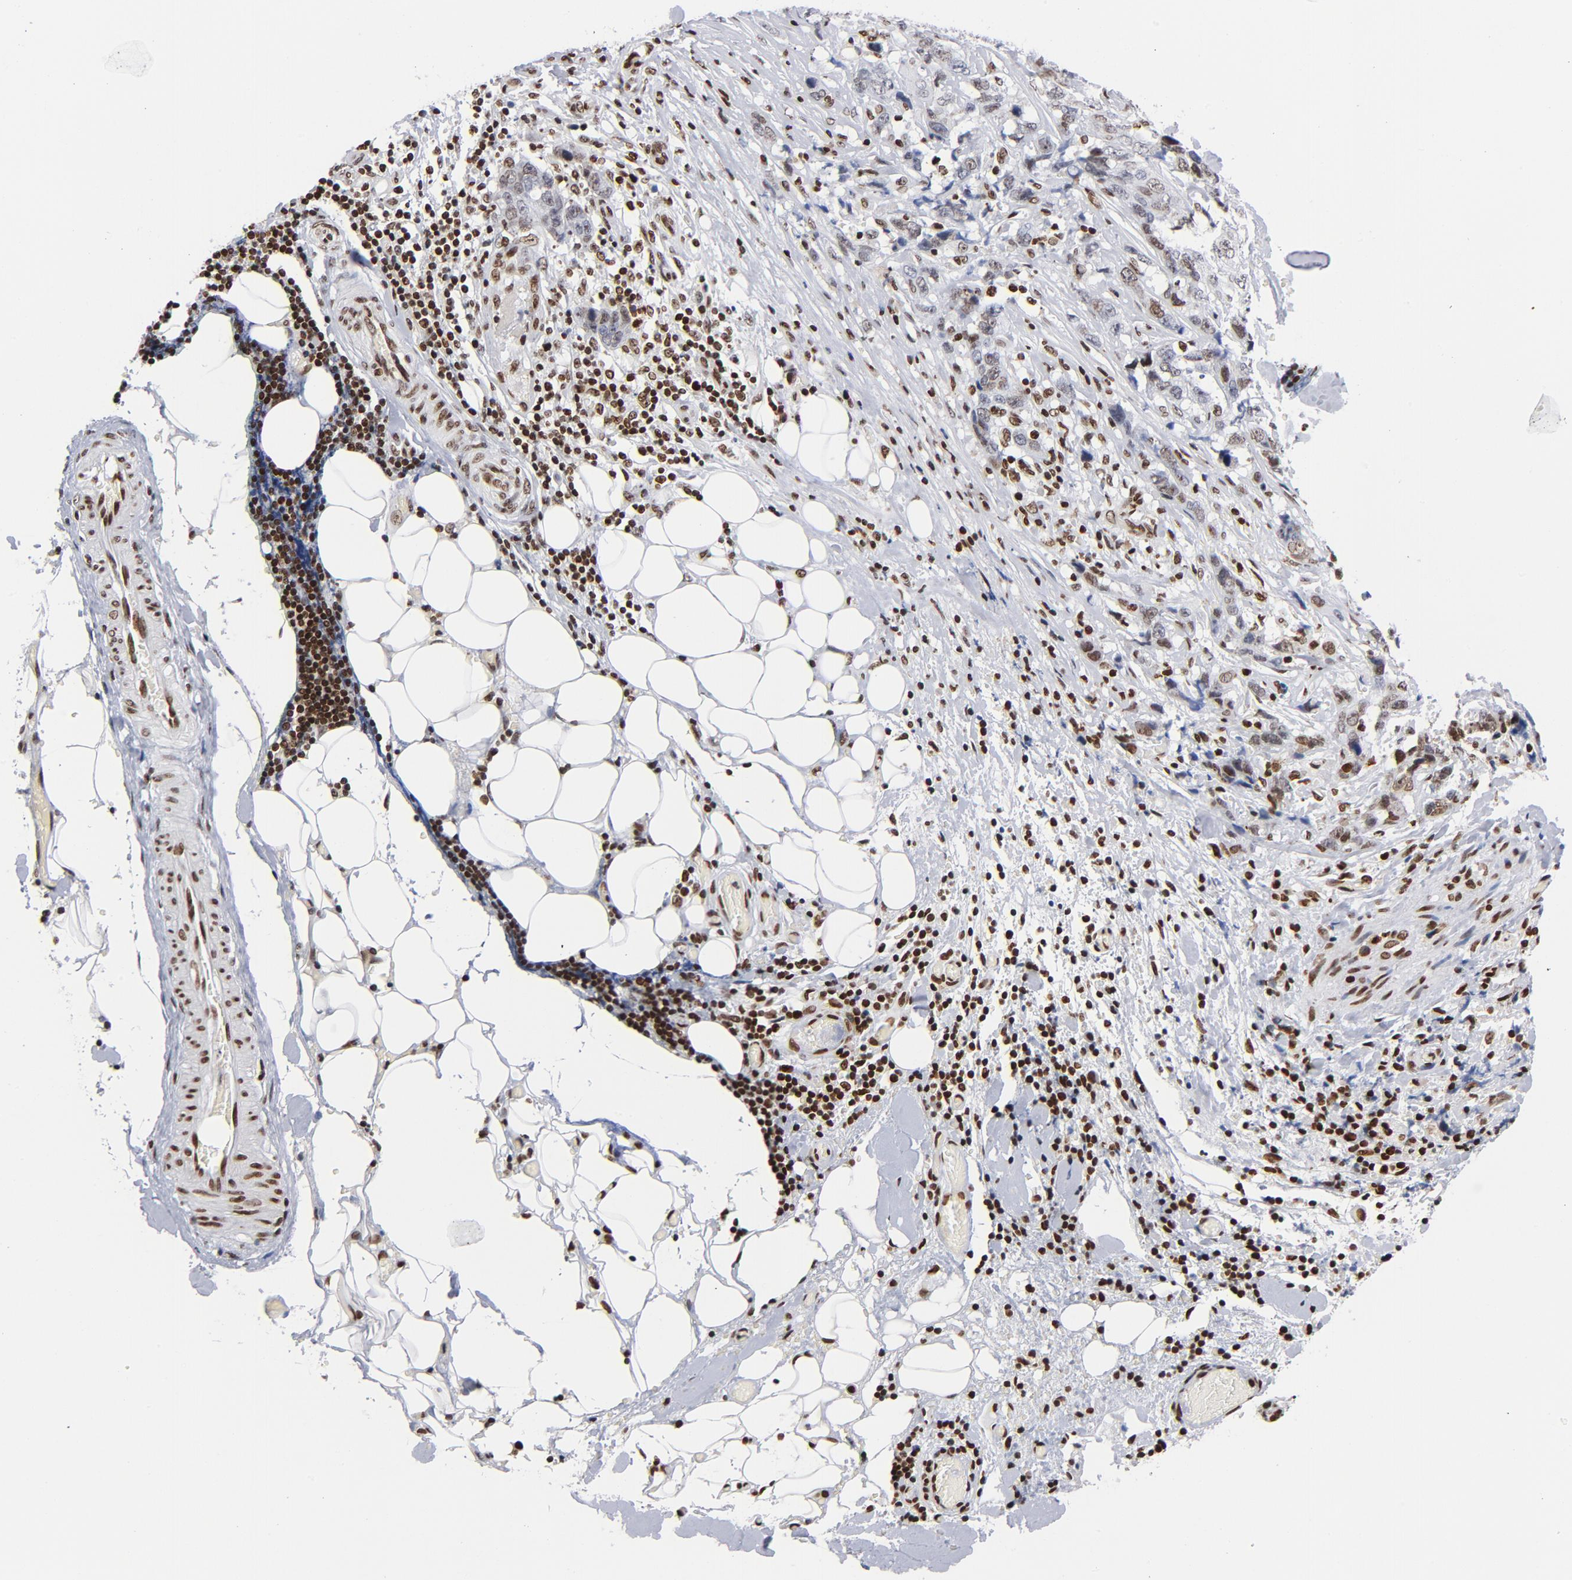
{"staining": {"intensity": "moderate", "quantity": ">75%", "location": "cytoplasmic/membranous,nuclear"}, "tissue": "stomach cancer", "cell_type": "Tumor cells", "image_type": "cancer", "snomed": [{"axis": "morphology", "description": "Adenocarcinoma, NOS"}, {"axis": "topography", "description": "Stomach"}], "caption": "Human stomach cancer (adenocarcinoma) stained with a protein marker displays moderate staining in tumor cells.", "gene": "TOP2B", "patient": {"sex": "male", "age": 48}}